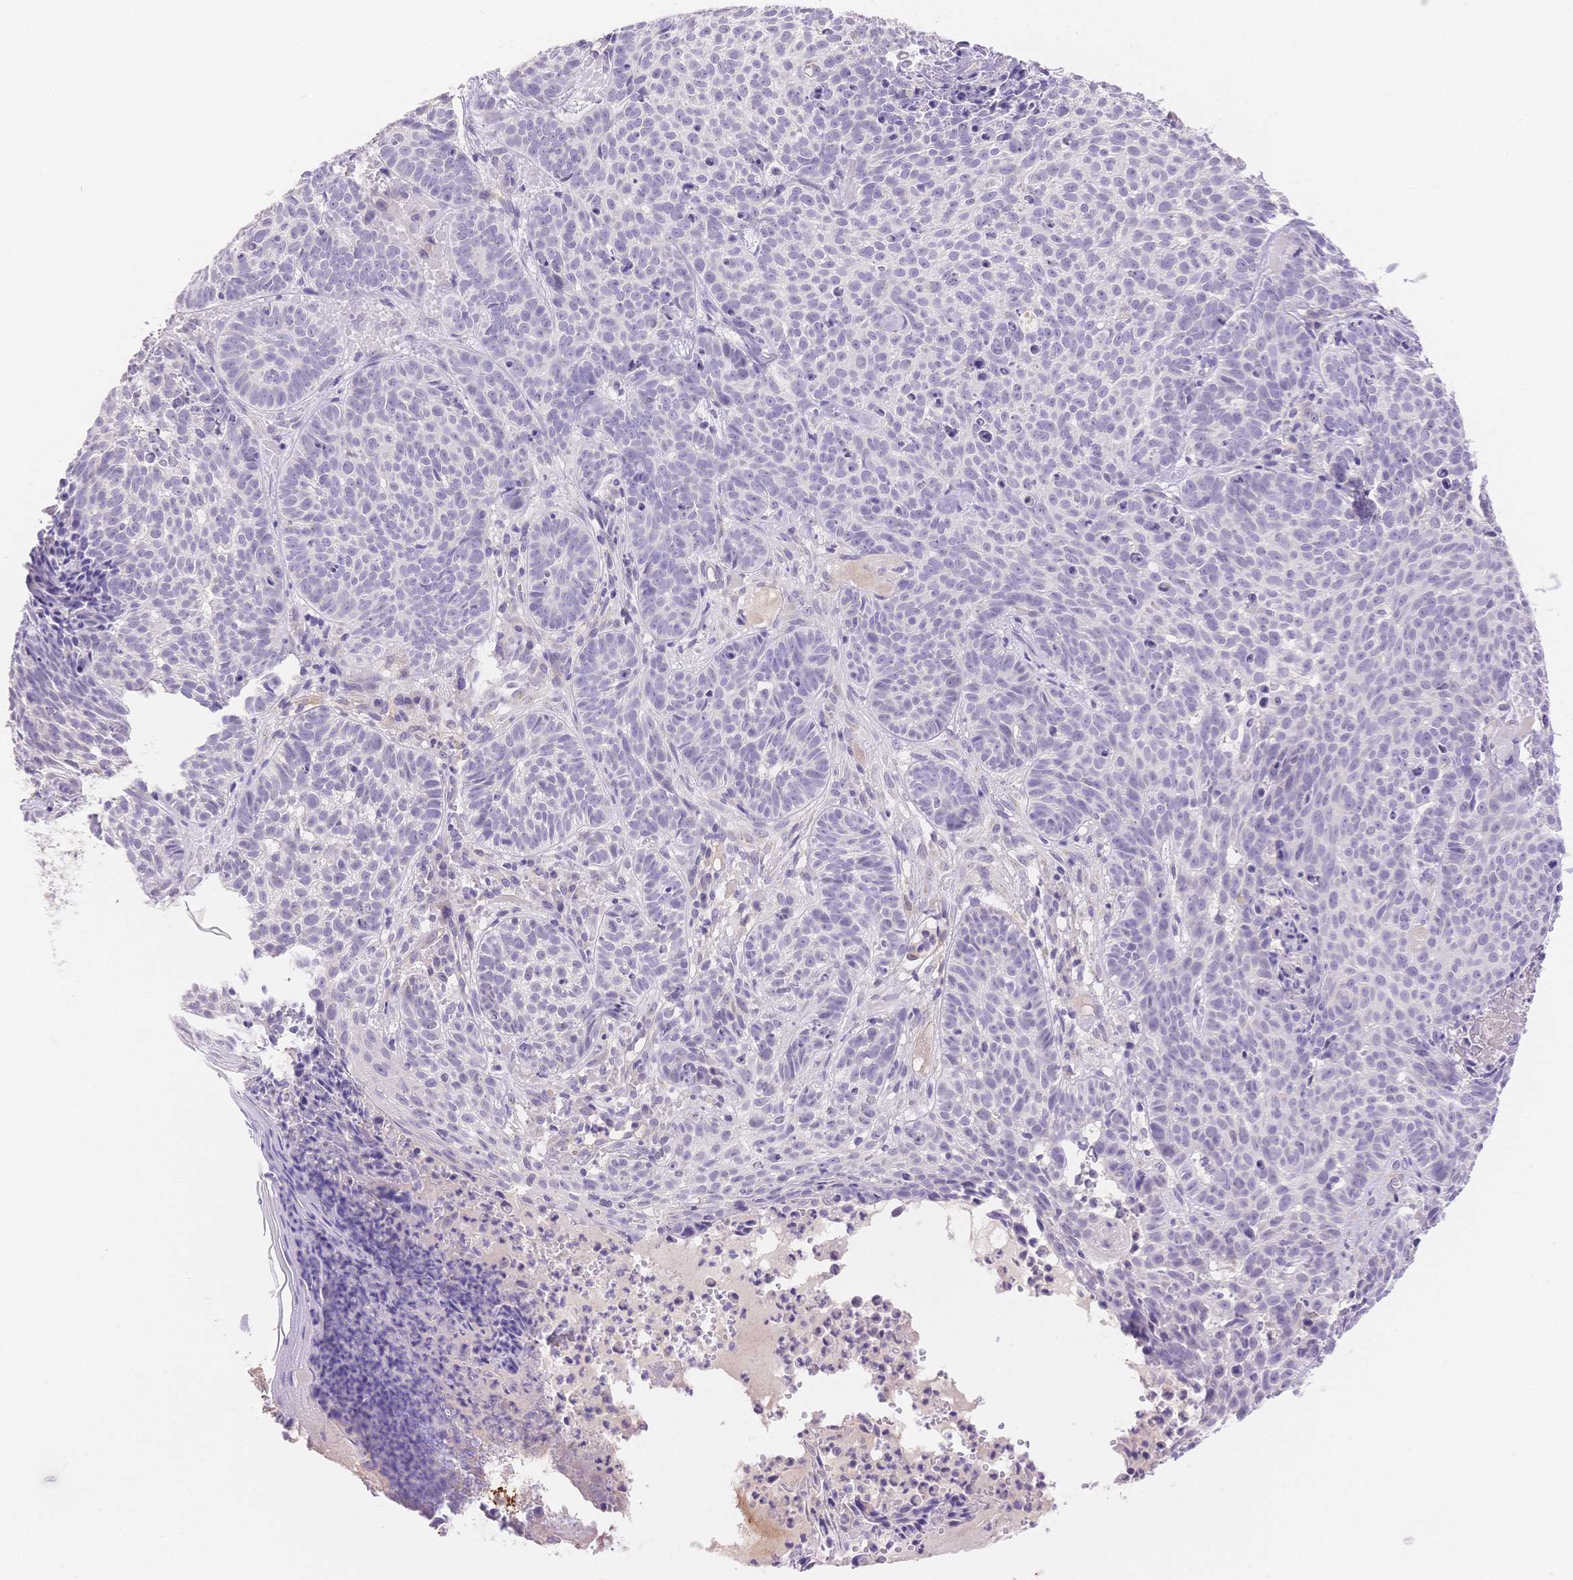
{"staining": {"intensity": "negative", "quantity": "none", "location": "none"}, "tissue": "skin cancer", "cell_type": "Tumor cells", "image_type": "cancer", "snomed": [{"axis": "morphology", "description": "Basal cell carcinoma"}, {"axis": "topography", "description": "Skin"}], "caption": "Tumor cells show no significant positivity in skin basal cell carcinoma. Nuclei are stained in blue.", "gene": "MYOM1", "patient": {"sex": "male", "age": 90}}